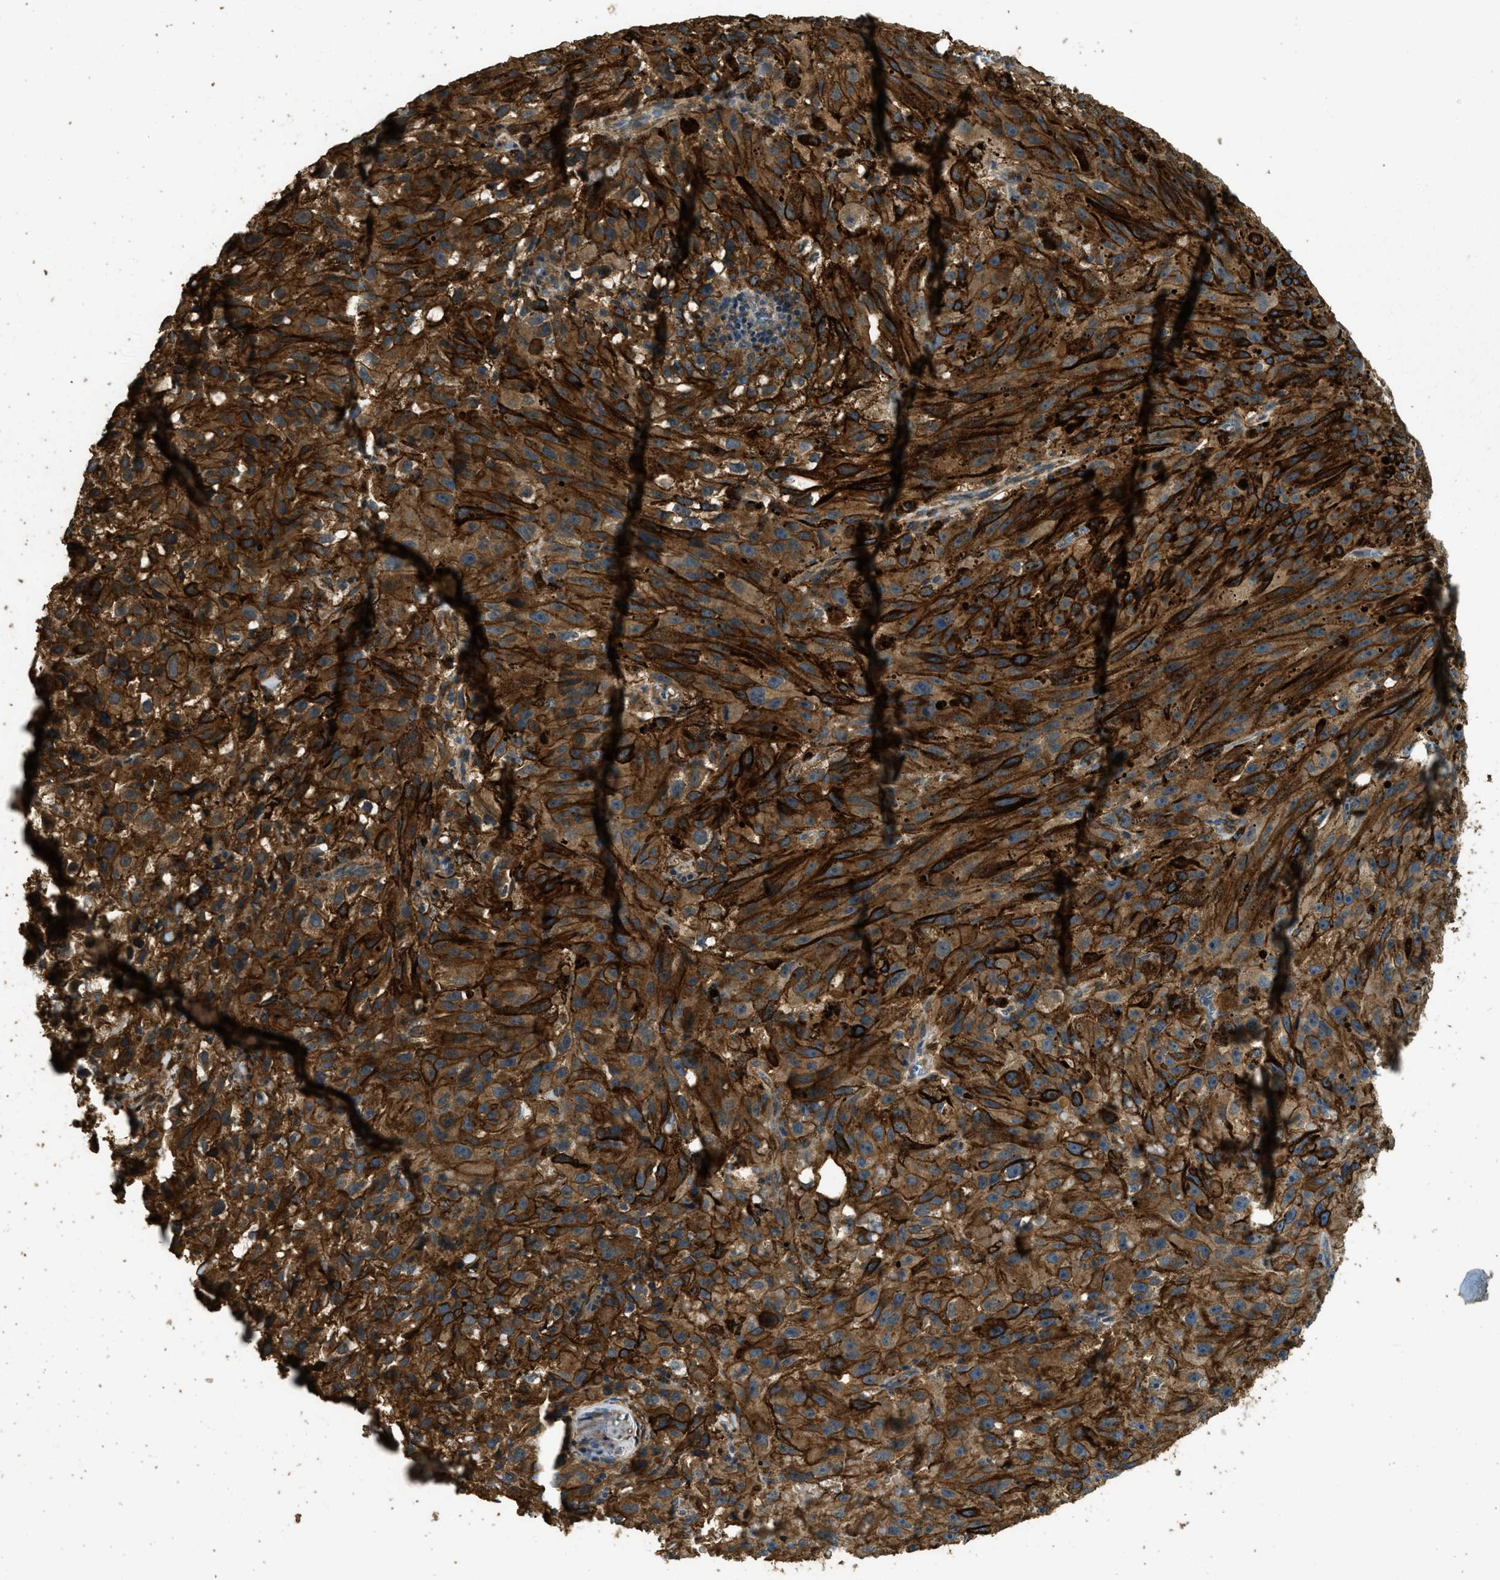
{"staining": {"intensity": "moderate", "quantity": ">75%", "location": "cytoplasmic/membranous"}, "tissue": "melanoma", "cell_type": "Tumor cells", "image_type": "cancer", "snomed": [{"axis": "morphology", "description": "Malignant melanoma, NOS"}, {"axis": "topography", "description": "Skin"}], "caption": "Malignant melanoma stained for a protein (brown) reveals moderate cytoplasmic/membranous positive staining in approximately >75% of tumor cells.", "gene": "CD276", "patient": {"sex": "female", "age": 104}}